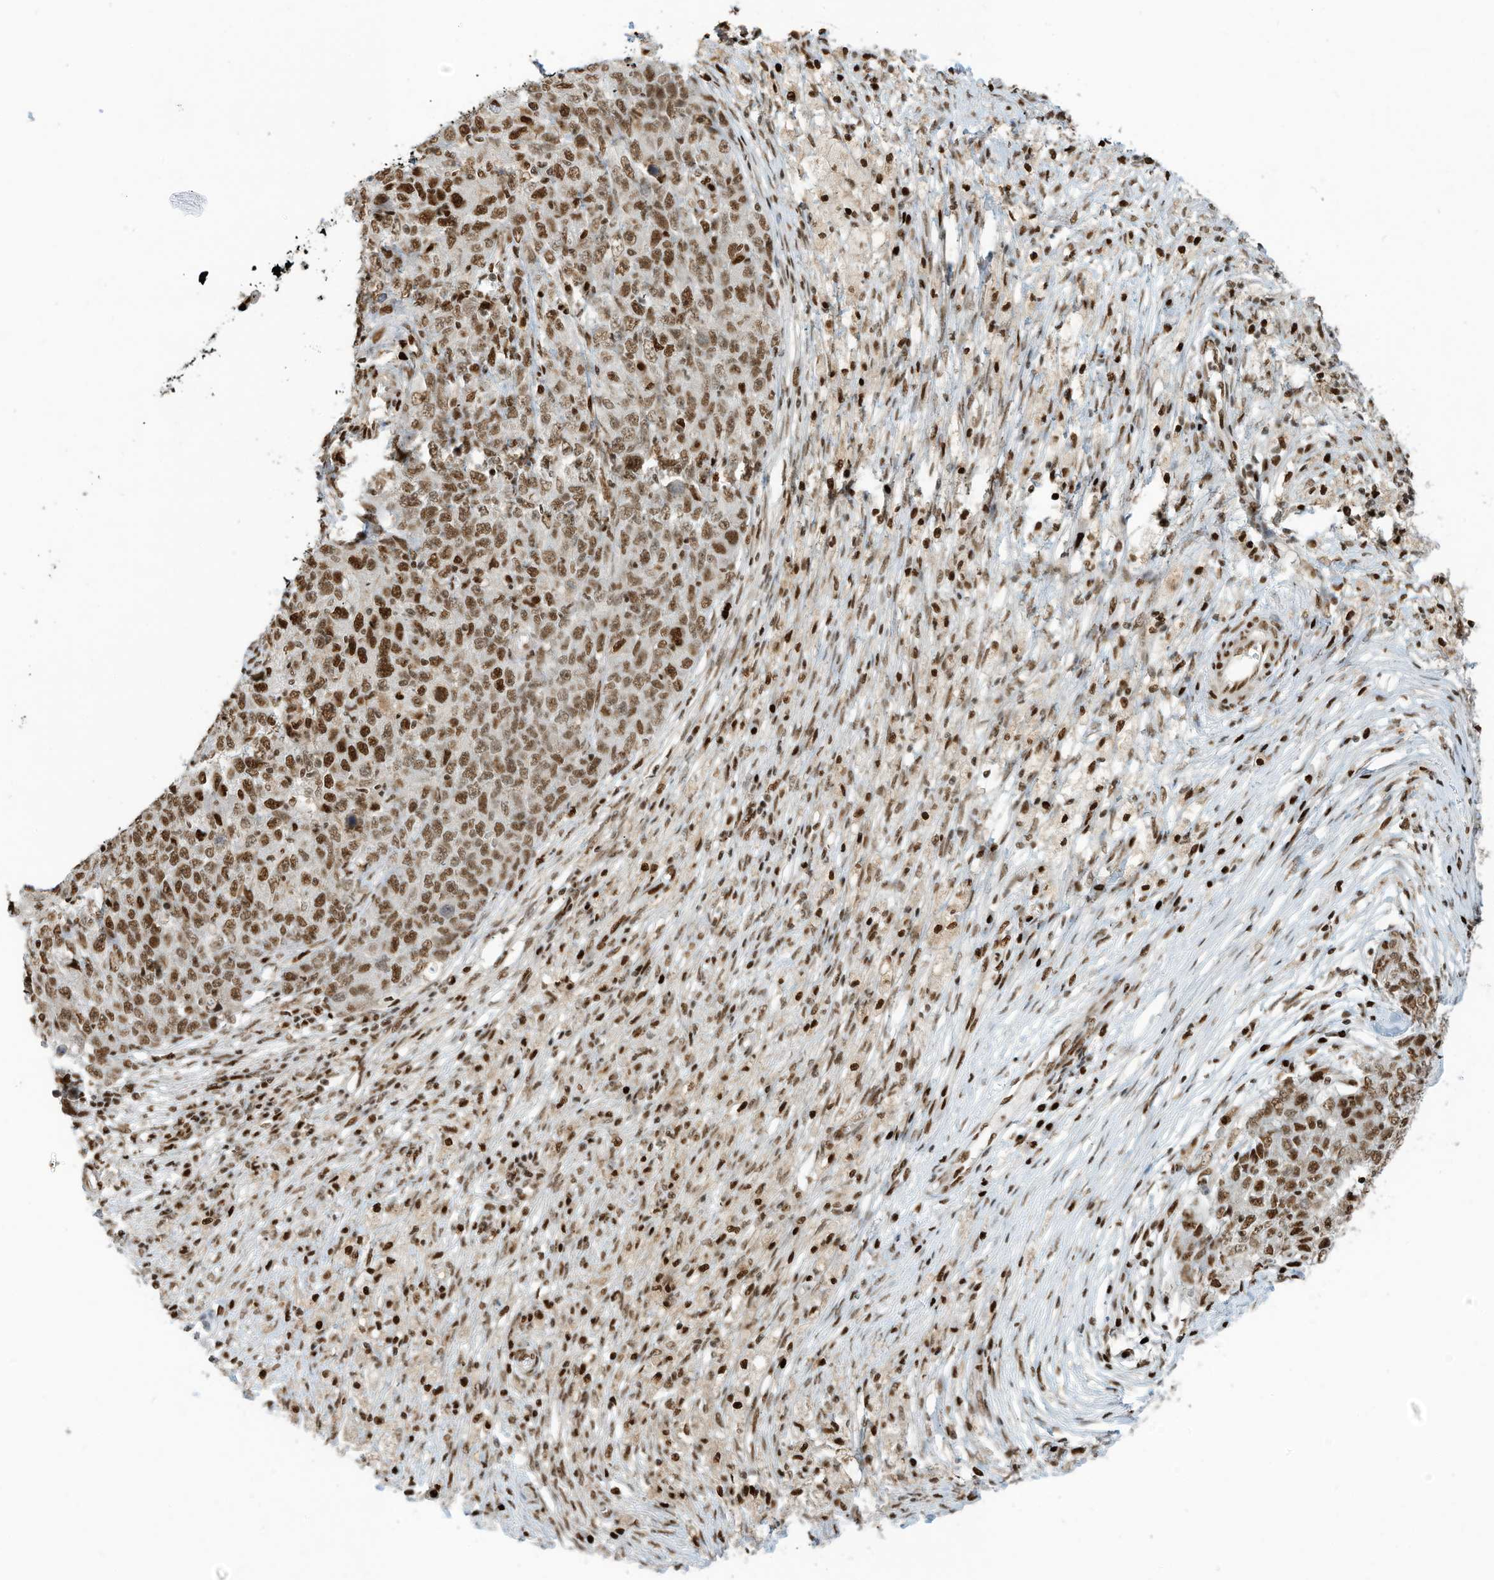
{"staining": {"intensity": "moderate", "quantity": ">75%", "location": "nuclear"}, "tissue": "ovarian cancer", "cell_type": "Tumor cells", "image_type": "cancer", "snomed": [{"axis": "morphology", "description": "Carcinoma, endometroid"}, {"axis": "topography", "description": "Ovary"}], "caption": "This histopathology image reveals IHC staining of endometroid carcinoma (ovarian), with medium moderate nuclear expression in about >75% of tumor cells.", "gene": "SAMD15", "patient": {"sex": "female", "age": 42}}